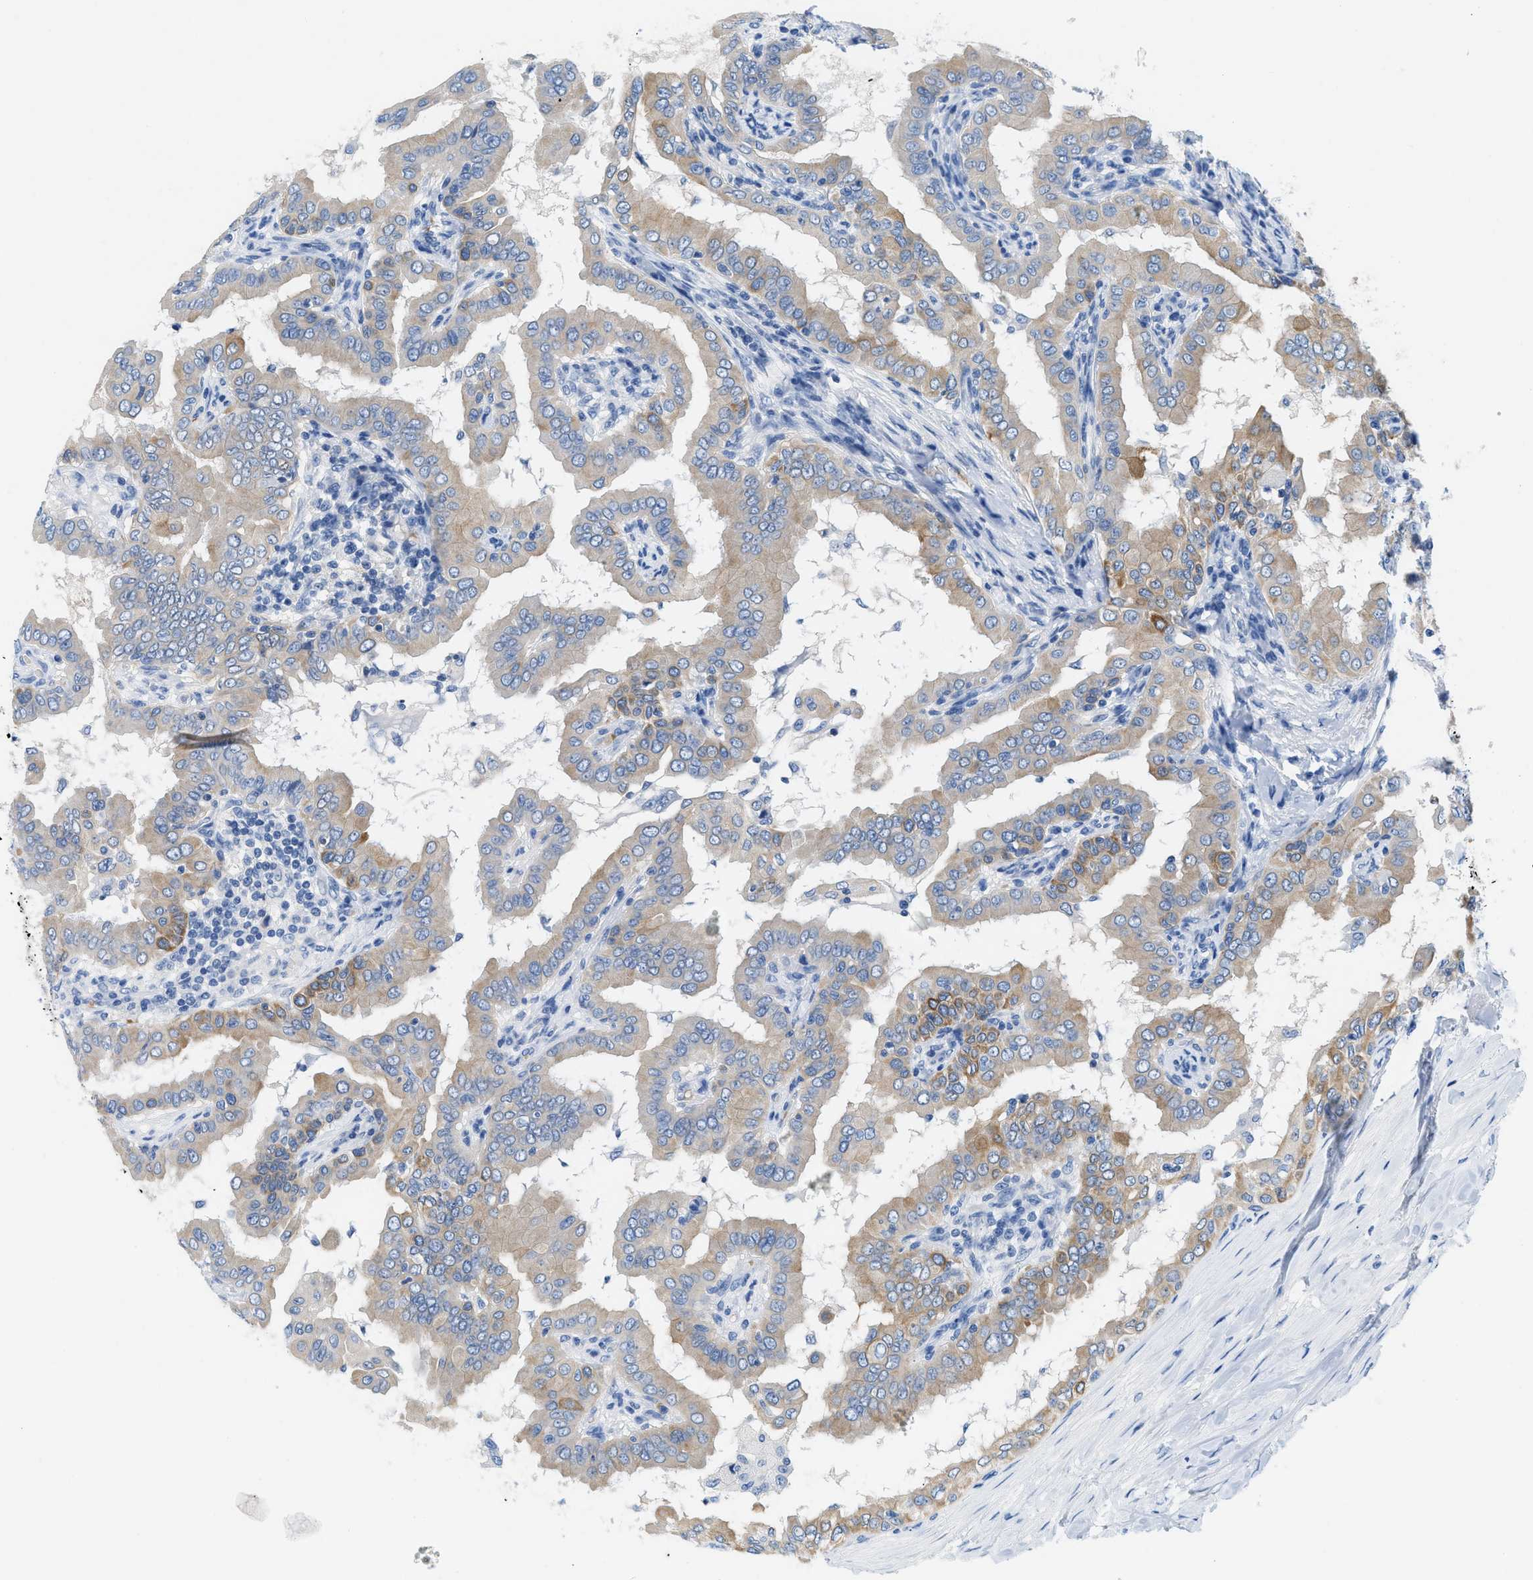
{"staining": {"intensity": "weak", "quantity": "25%-75%", "location": "cytoplasmic/membranous"}, "tissue": "thyroid cancer", "cell_type": "Tumor cells", "image_type": "cancer", "snomed": [{"axis": "morphology", "description": "Papillary adenocarcinoma, NOS"}, {"axis": "topography", "description": "Thyroid gland"}], "caption": "The histopathology image displays staining of papillary adenocarcinoma (thyroid), revealing weak cytoplasmic/membranous protein staining (brown color) within tumor cells.", "gene": "BPGM", "patient": {"sex": "male", "age": 33}}